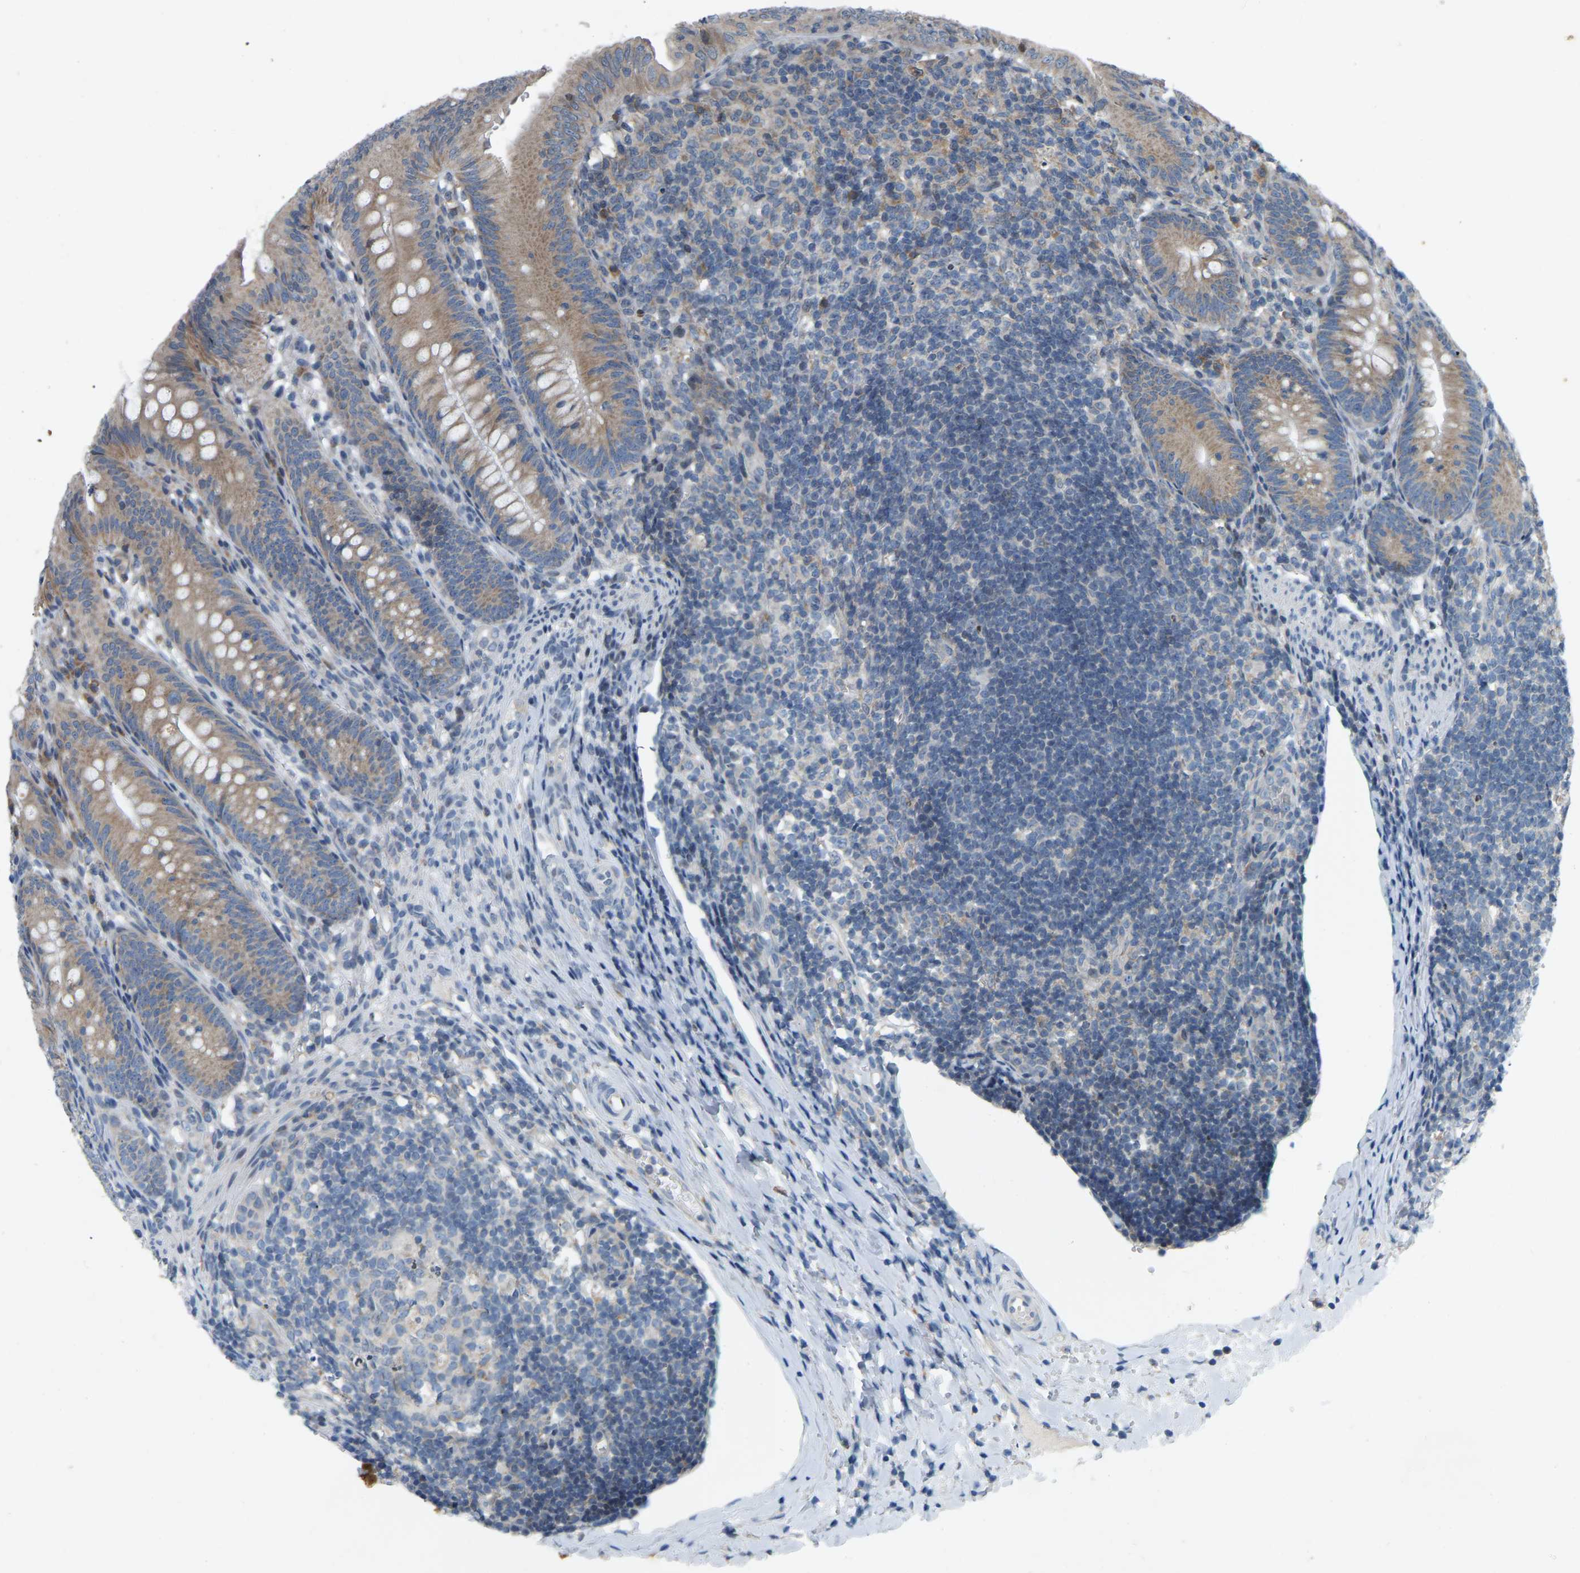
{"staining": {"intensity": "weak", "quantity": ">75%", "location": "cytoplasmic/membranous"}, "tissue": "appendix", "cell_type": "Glandular cells", "image_type": "normal", "snomed": [{"axis": "morphology", "description": "Normal tissue, NOS"}, {"axis": "topography", "description": "Appendix"}], "caption": "IHC image of normal human appendix stained for a protein (brown), which exhibits low levels of weak cytoplasmic/membranous positivity in approximately >75% of glandular cells.", "gene": "ENSG00000283765", "patient": {"sex": "male", "age": 1}}